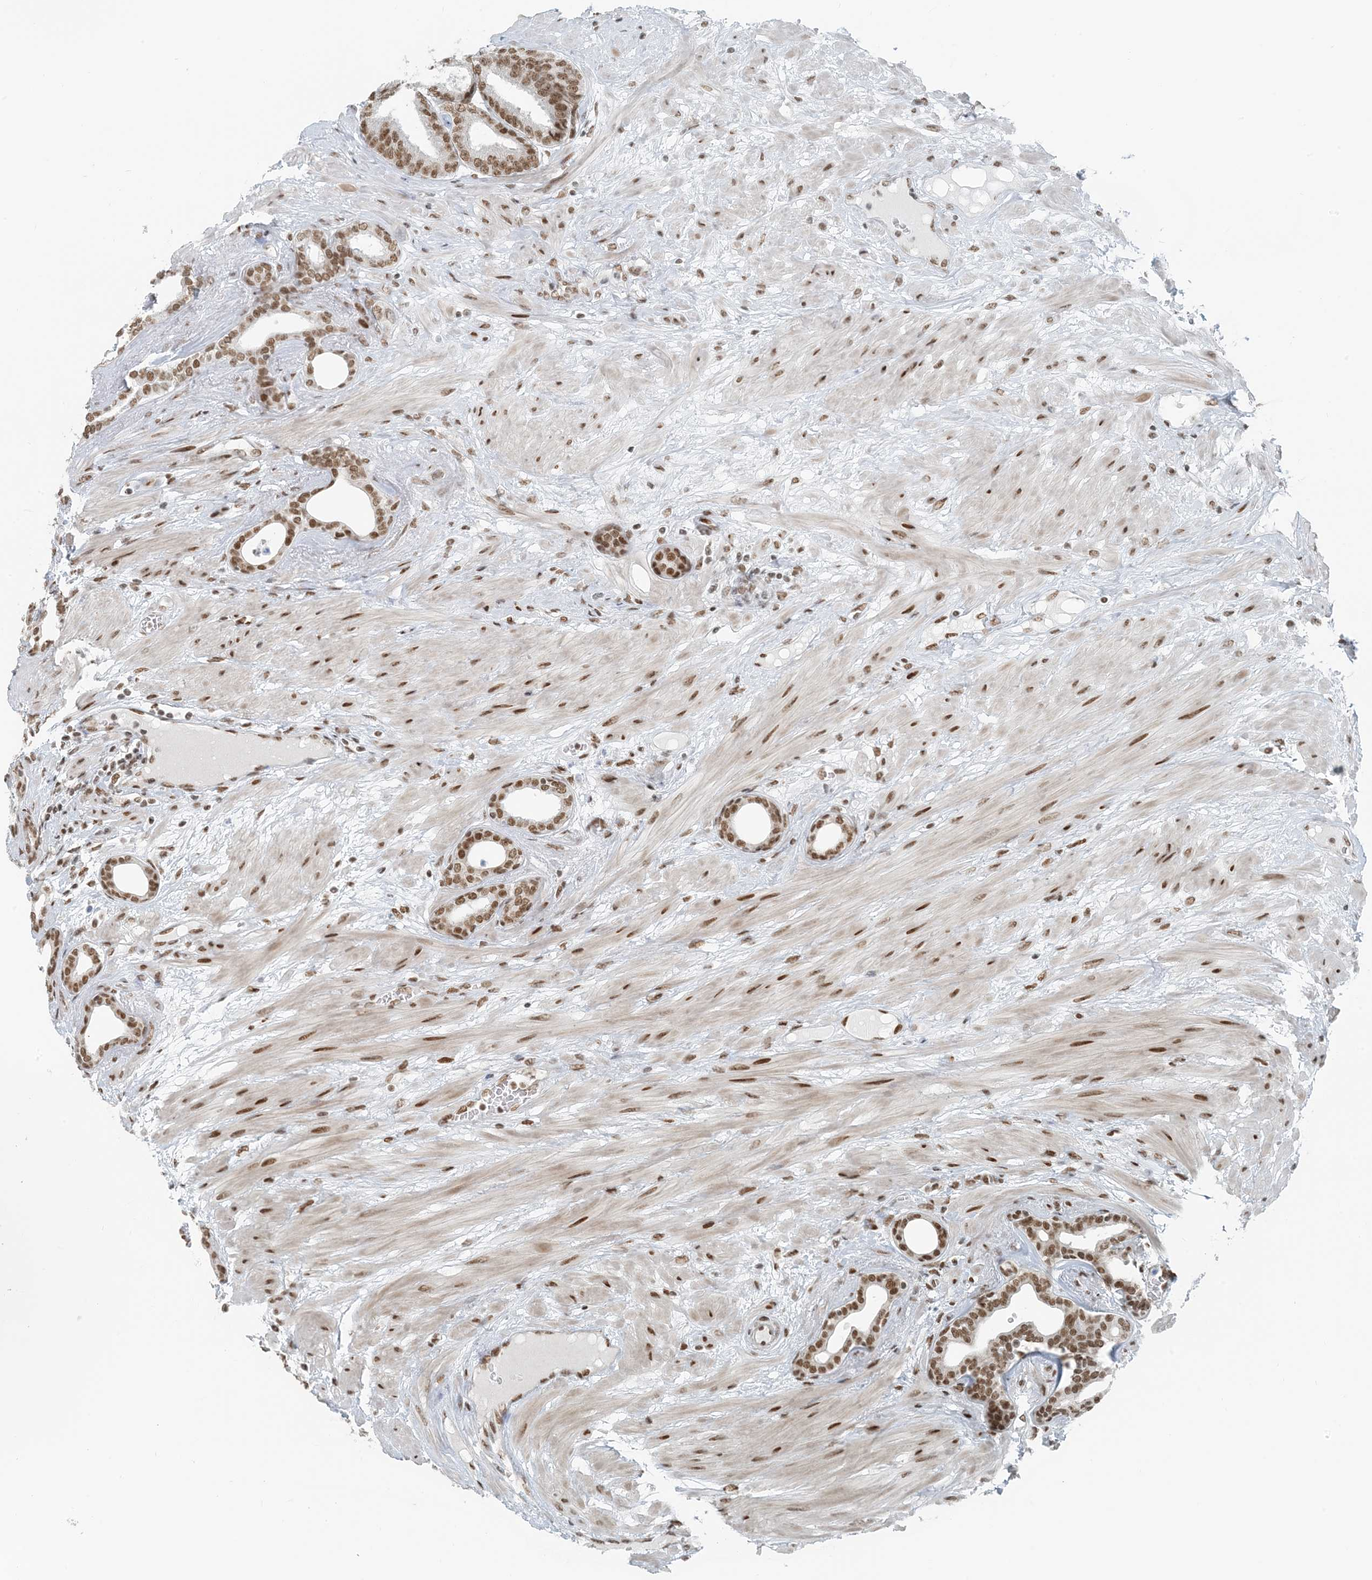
{"staining": {"intensity": "moderate", "quantity": ">75%", "location": "nuclear"}, "tissue": "prostate cancer", "cell_type": "Tumor cells", "image_type": "cancer", "snomed": [{"axis": "morphology", "description": "Adenocarcinoma, Low grade"}, {"axis": "topography", "description": "Prostate"}], "caption": "DAB immunohistochemical staining of human prostate adenocarcinoma (low-grade) reveals moderate nuclear protein expression in about >75% of tumor cells.", "gene": "ZNF500", "patient": {"sex": "male", "age": 60}}